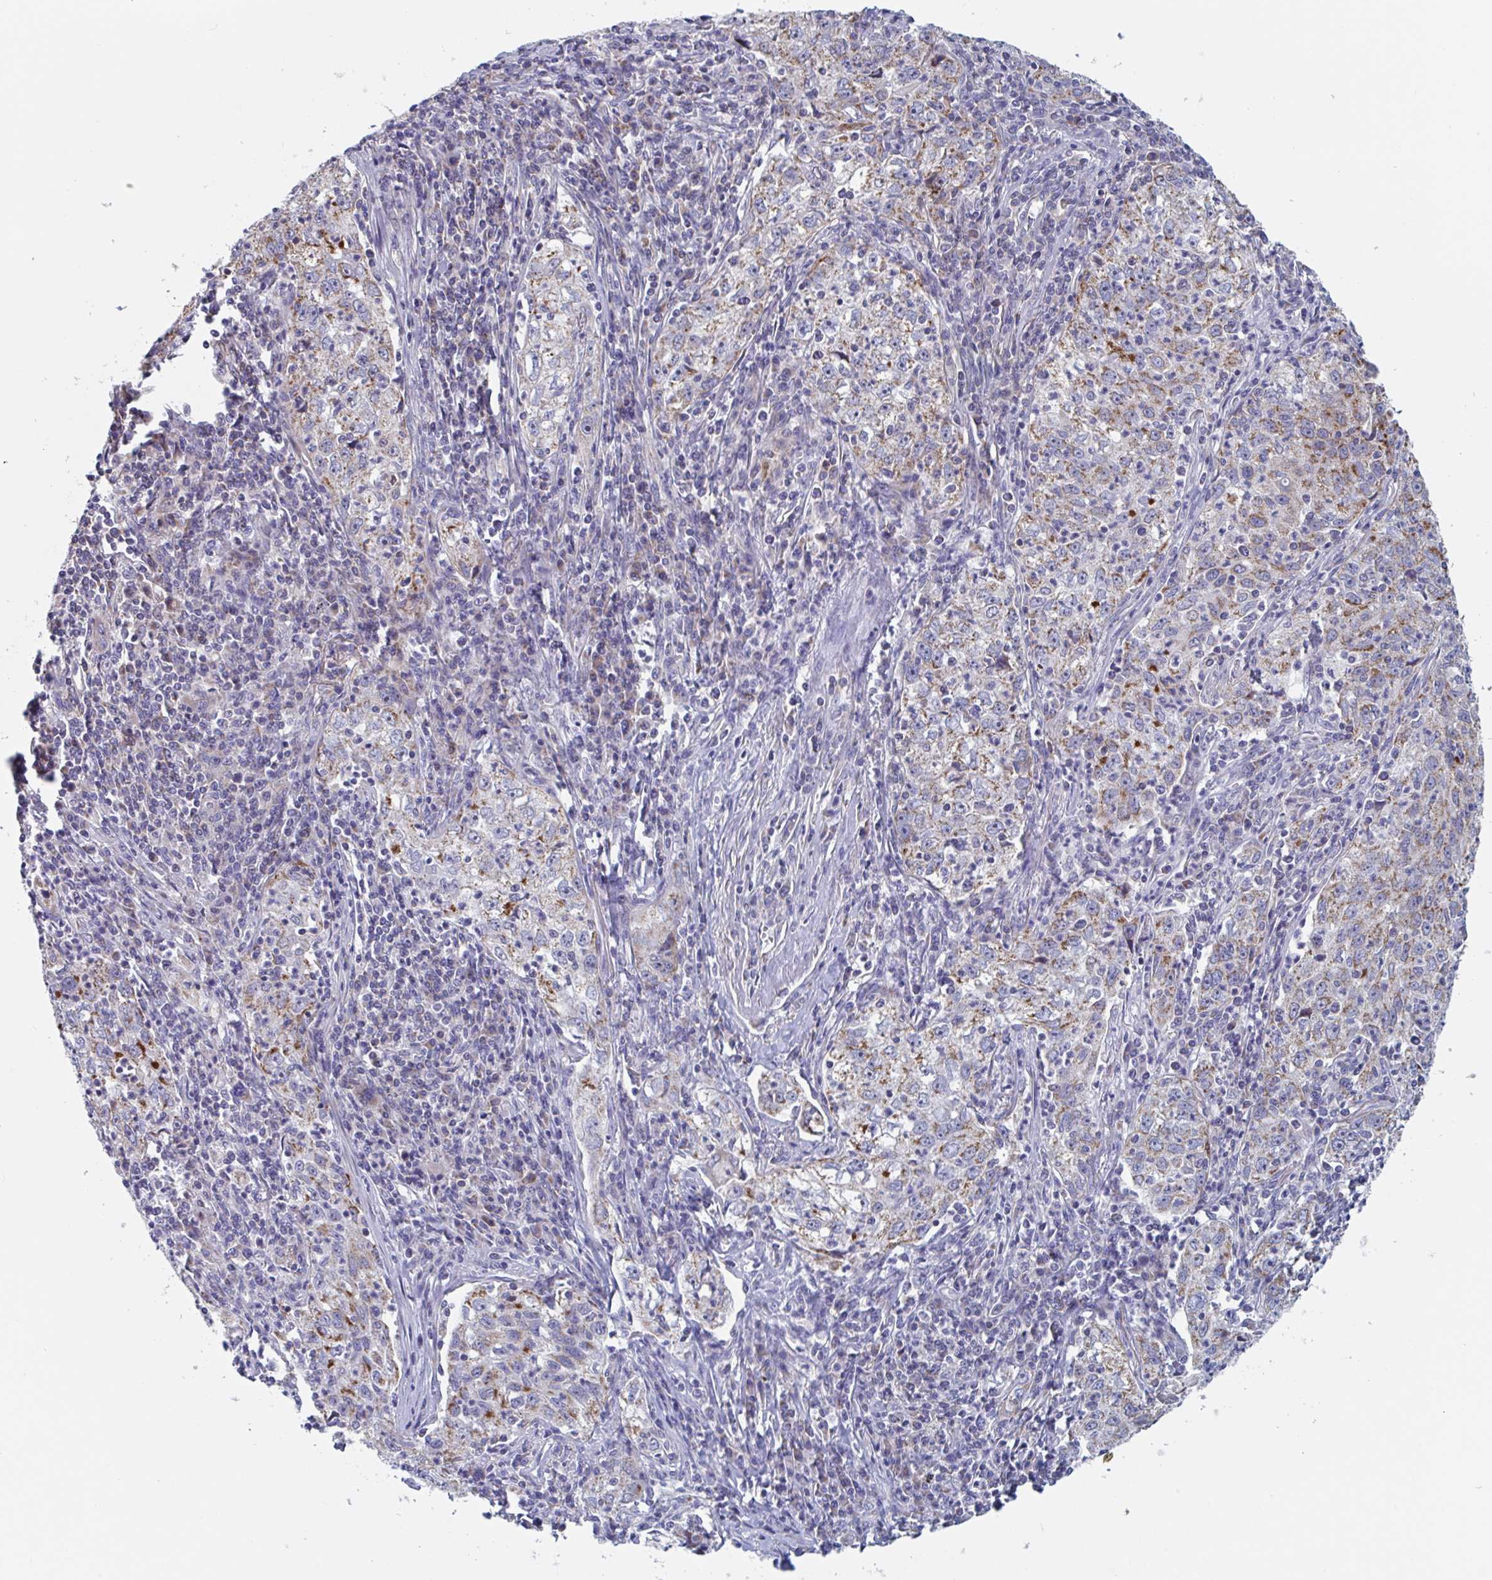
{"staining": {"intensity": "moderate", "quantity": "<25%", "location": "cytoplasmic/membranous"}, "tissue": "lung cancer", "cell_type": "Tumor cells", "image_type": "cancer", "snomed": [{"axis": "morphology", "description": "Squamous cell carcinoma, NOS"}, {"axis": "topography", "description": "Lung"}], "caption": "Tumor cells show moderate cytoplasmic/membranous positivity in about <25% of cells in squamous cell carcinoma (lung). The staining was performed using DAB (3,3'-diaminobenzidine) to visualize the protein expression in brown, while the nuclei were stained in blue with hematoxylin (Magnification: 20x).", "gene": "MRPL53", "patient": {"sex": "male", "age": 71}}